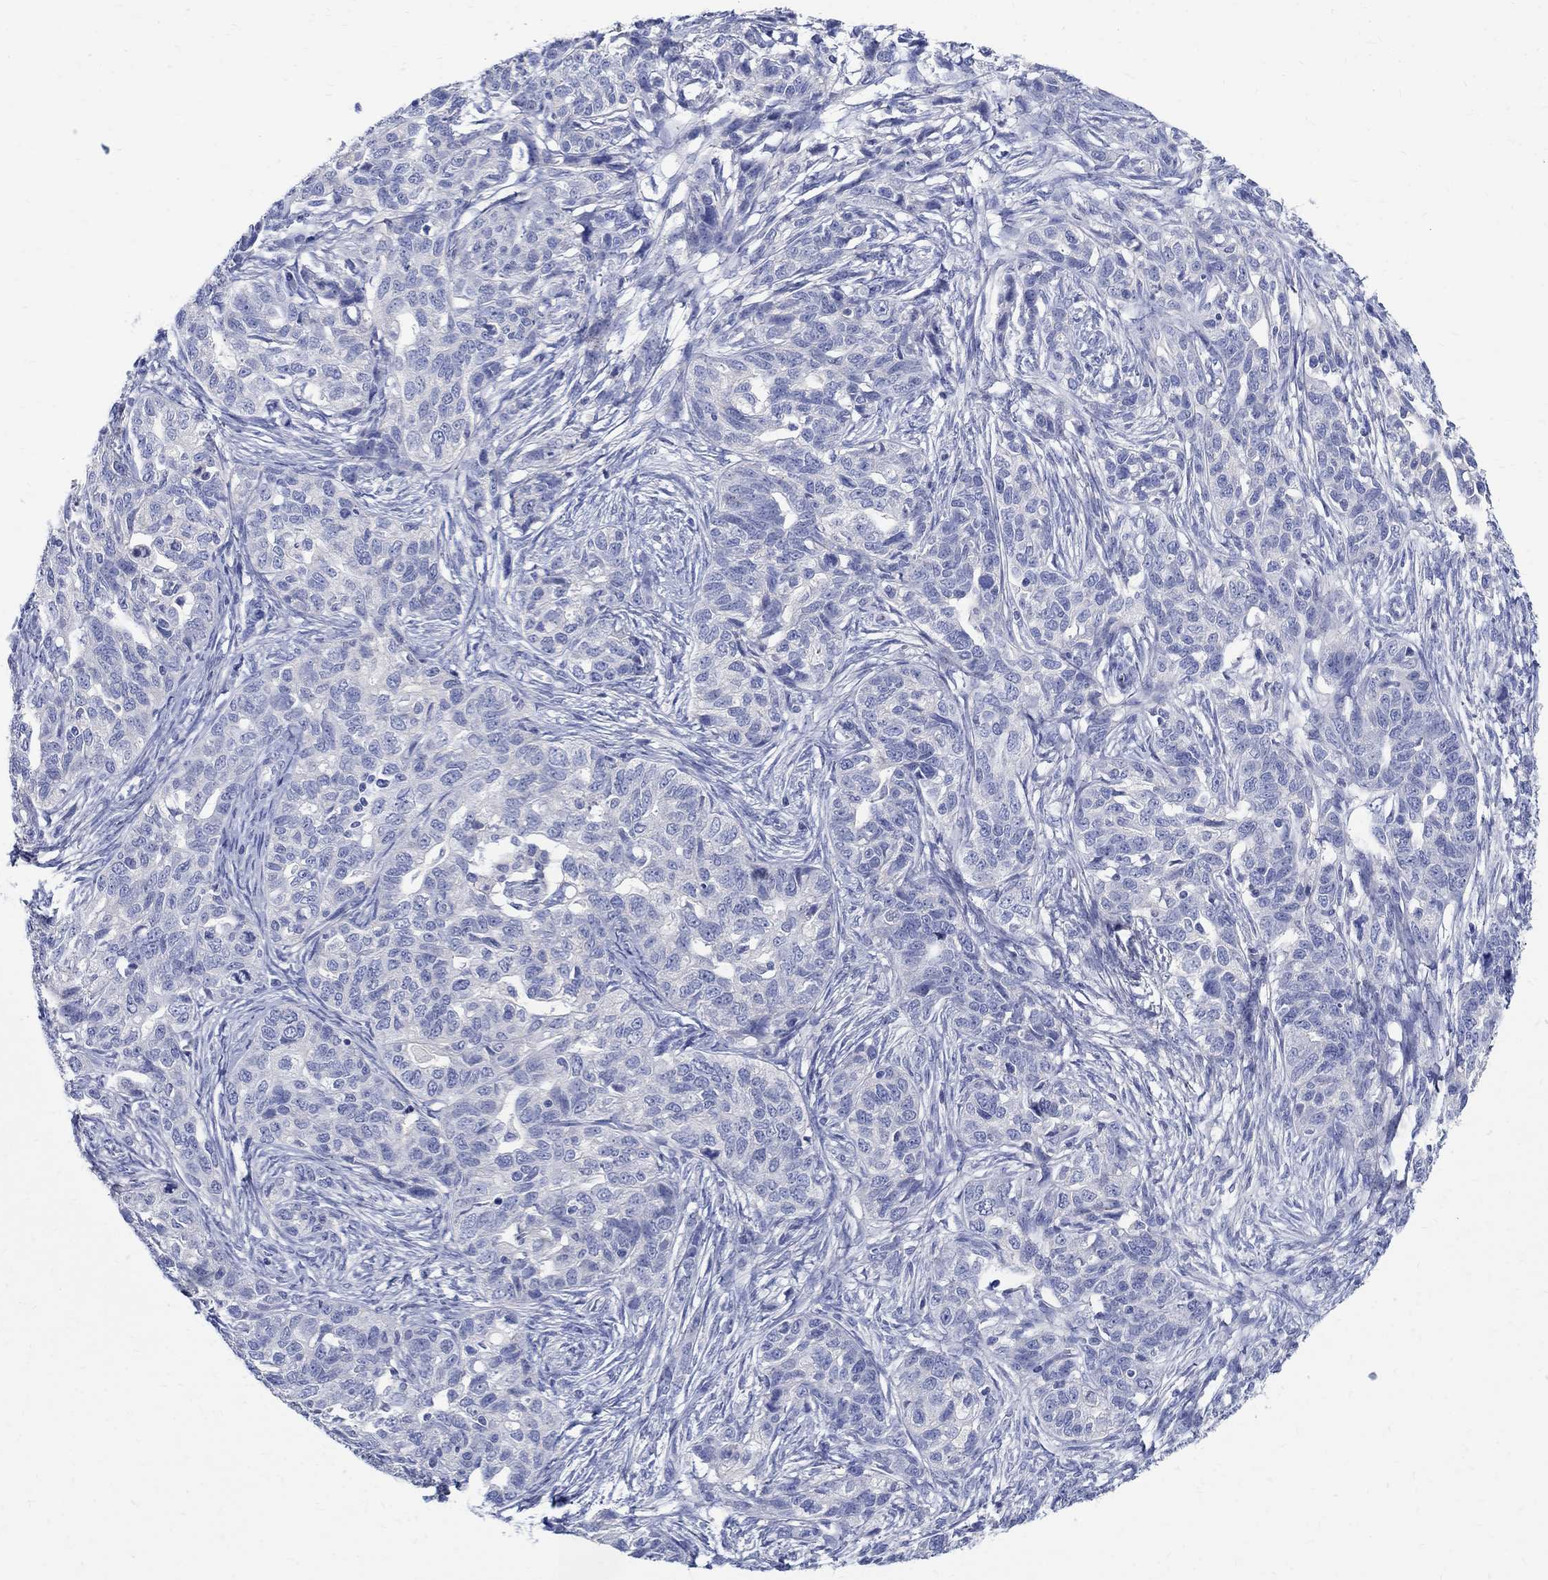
{"staining": {"intensity": "negative", "quantity": "none", "location": "none"}, "tissue": "ovarian cancer", "cell_type": "Tumor cells", "image_type": "cancer", "snomed": [{"axis": "morphology", "description": "Cystadenocarcinoma, serous, NOS"}, {"axis": "topography", "description": "Ovary"}], "caption": "Ovarian cancer was stained to show a protein in brown. There is no significant positivity in tumor cells. Brightfield microscopy of IHC stained with DAB (brown) and hematoxylin (blue), captured at high magnification.", "gene": "SOX2", "patient": {"sex": "female", "age": 71}}